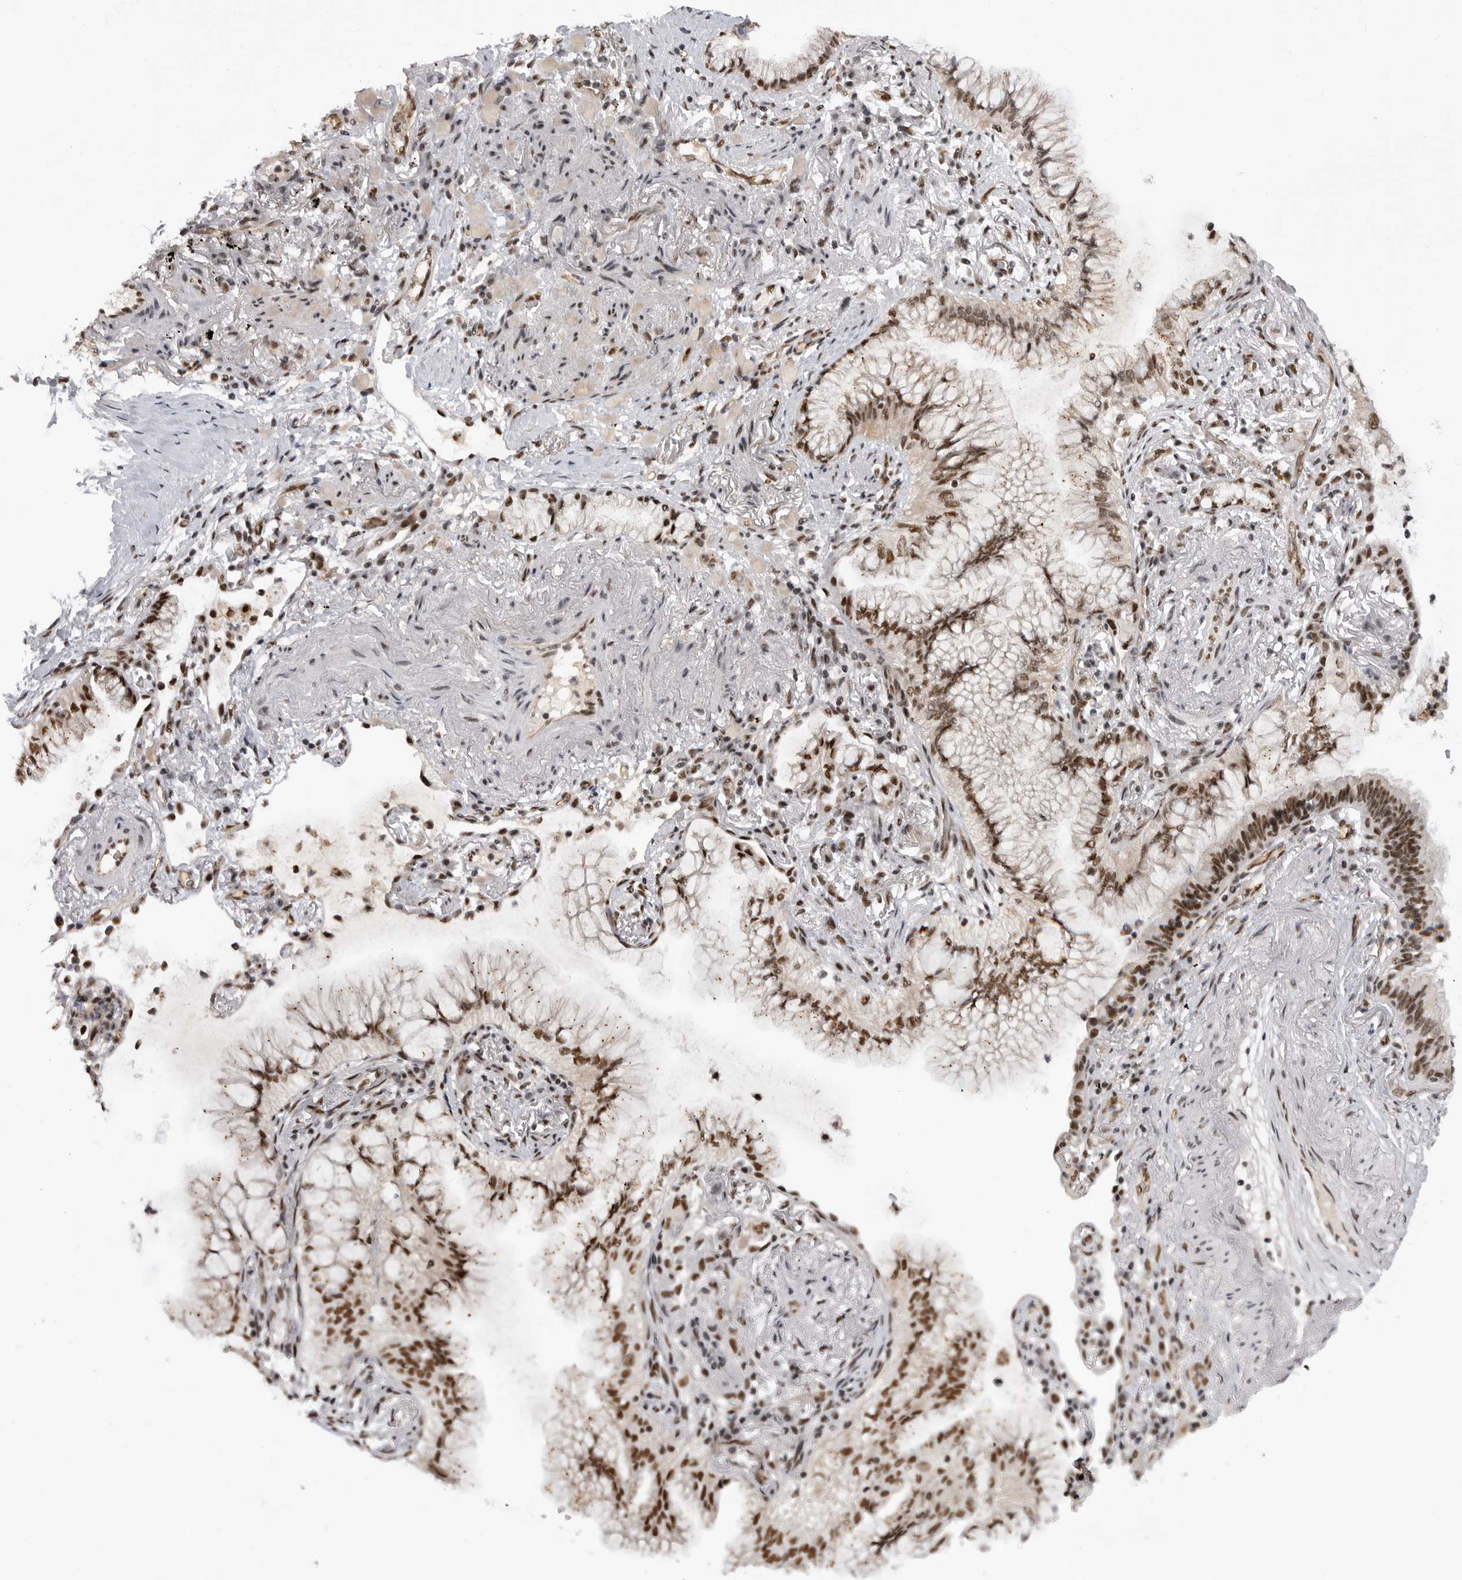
{"staining": {"intensity": "moderate", "quantity": ">75%", "location": "nuclear"}, "tissue": "lung cancer", "cell_type": "Tumor cells", "image_type": "cancer", "snomed": [{"axis": "morphology", "description": "Adenocarcinoma, NOS"}, {"axis": "topography", "description": "Lung"}], "caption": "A high-resolution micrograph shows IHC staining of lung cancer (adenocarcinoma), which reveals moderate nuclear staining in about >75% of tumor cells.", "gene": "PPP1R8", "patient": {"sex": "female", "age": 70}}